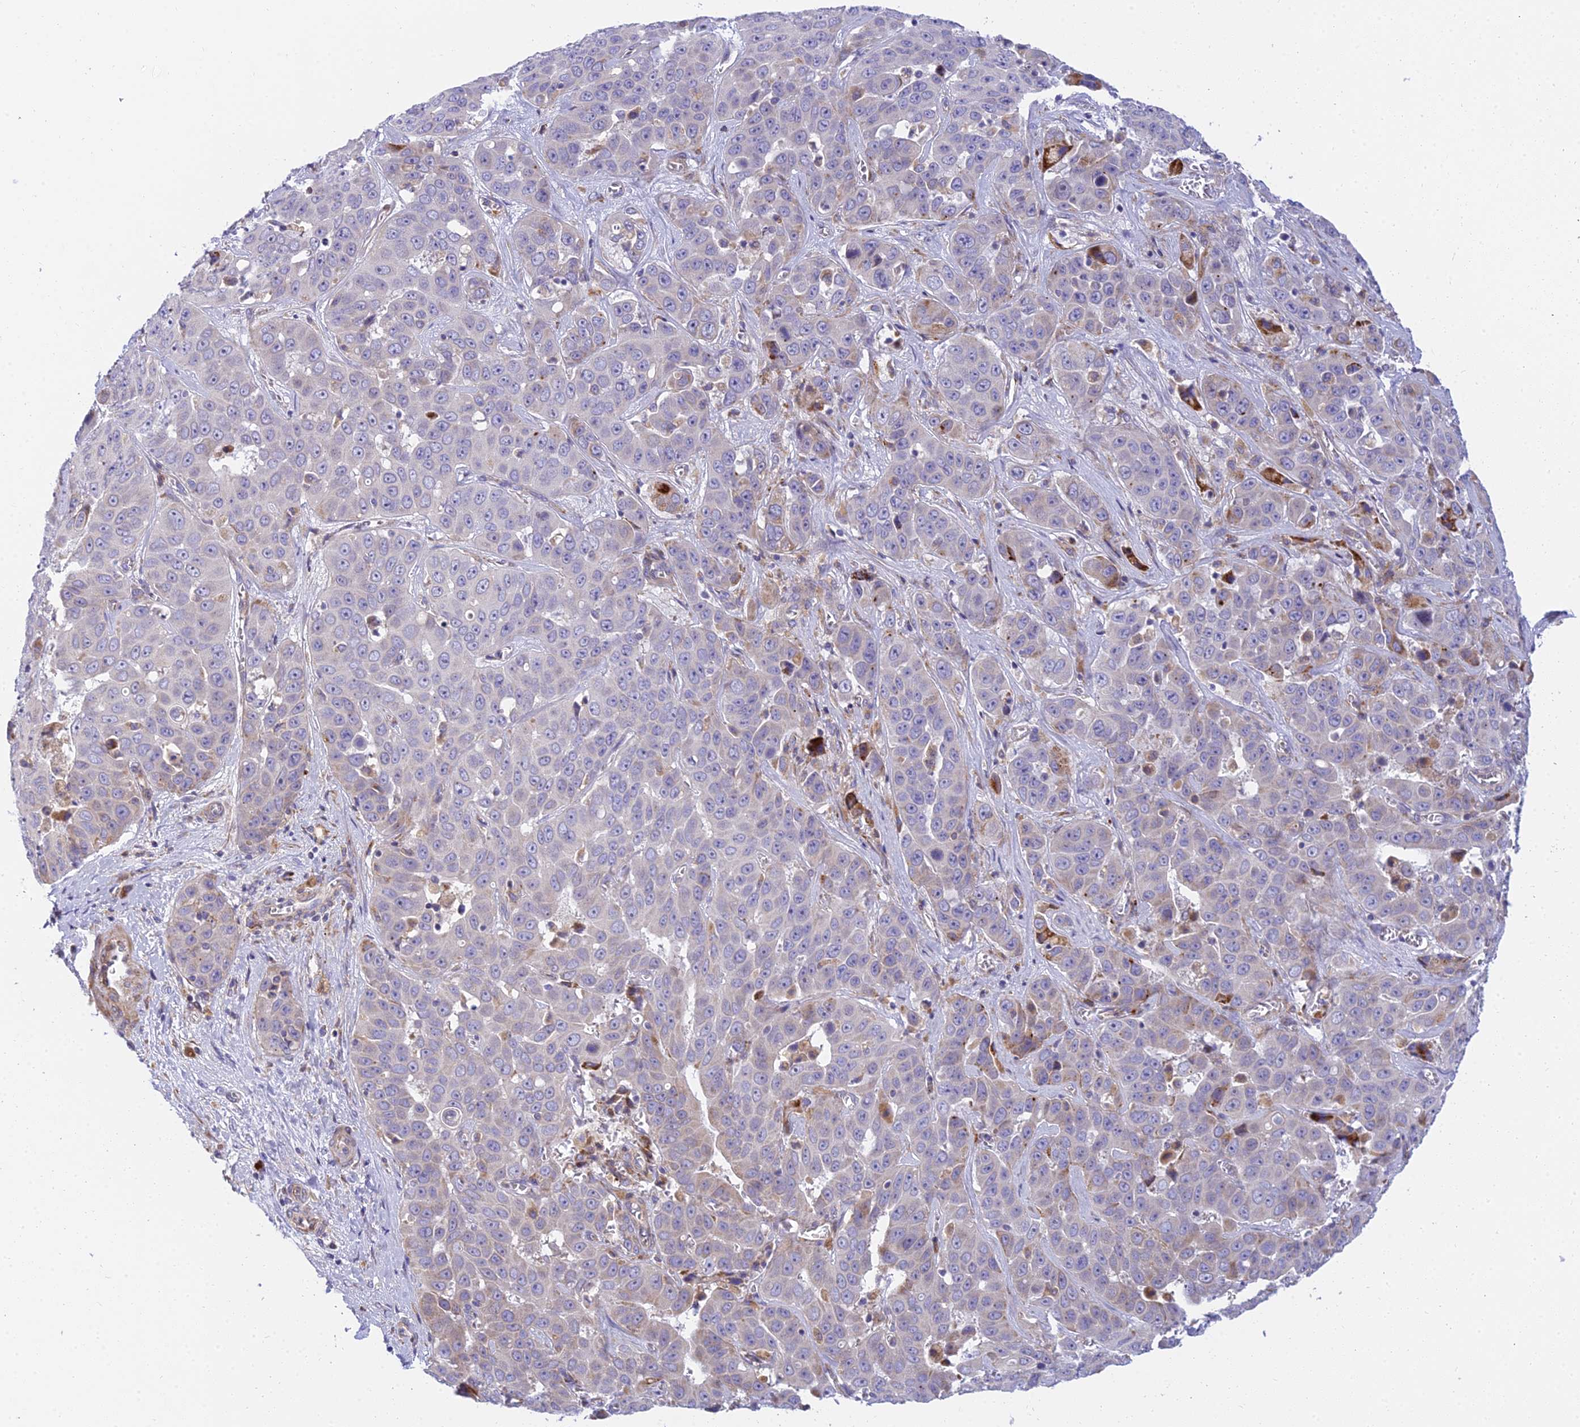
{"staining": {"intensity": "negative", "quantity": "none", "location": "none"}, "tissue": "liver cancer", "cell_type": "Tumor cells", "image_type": "cancer", "snomed": [{"axis": "morphology", "description": "Cholangiocarcinoma"}, {"axis": "topography", "description": "Liver"}], "caption": "This is an IHC image of human cholangiocarcinoma (liver). There is no positivity in tumor cells.", "gene": "CLCN7", "patient": {"sex": "female", "age": 52}}